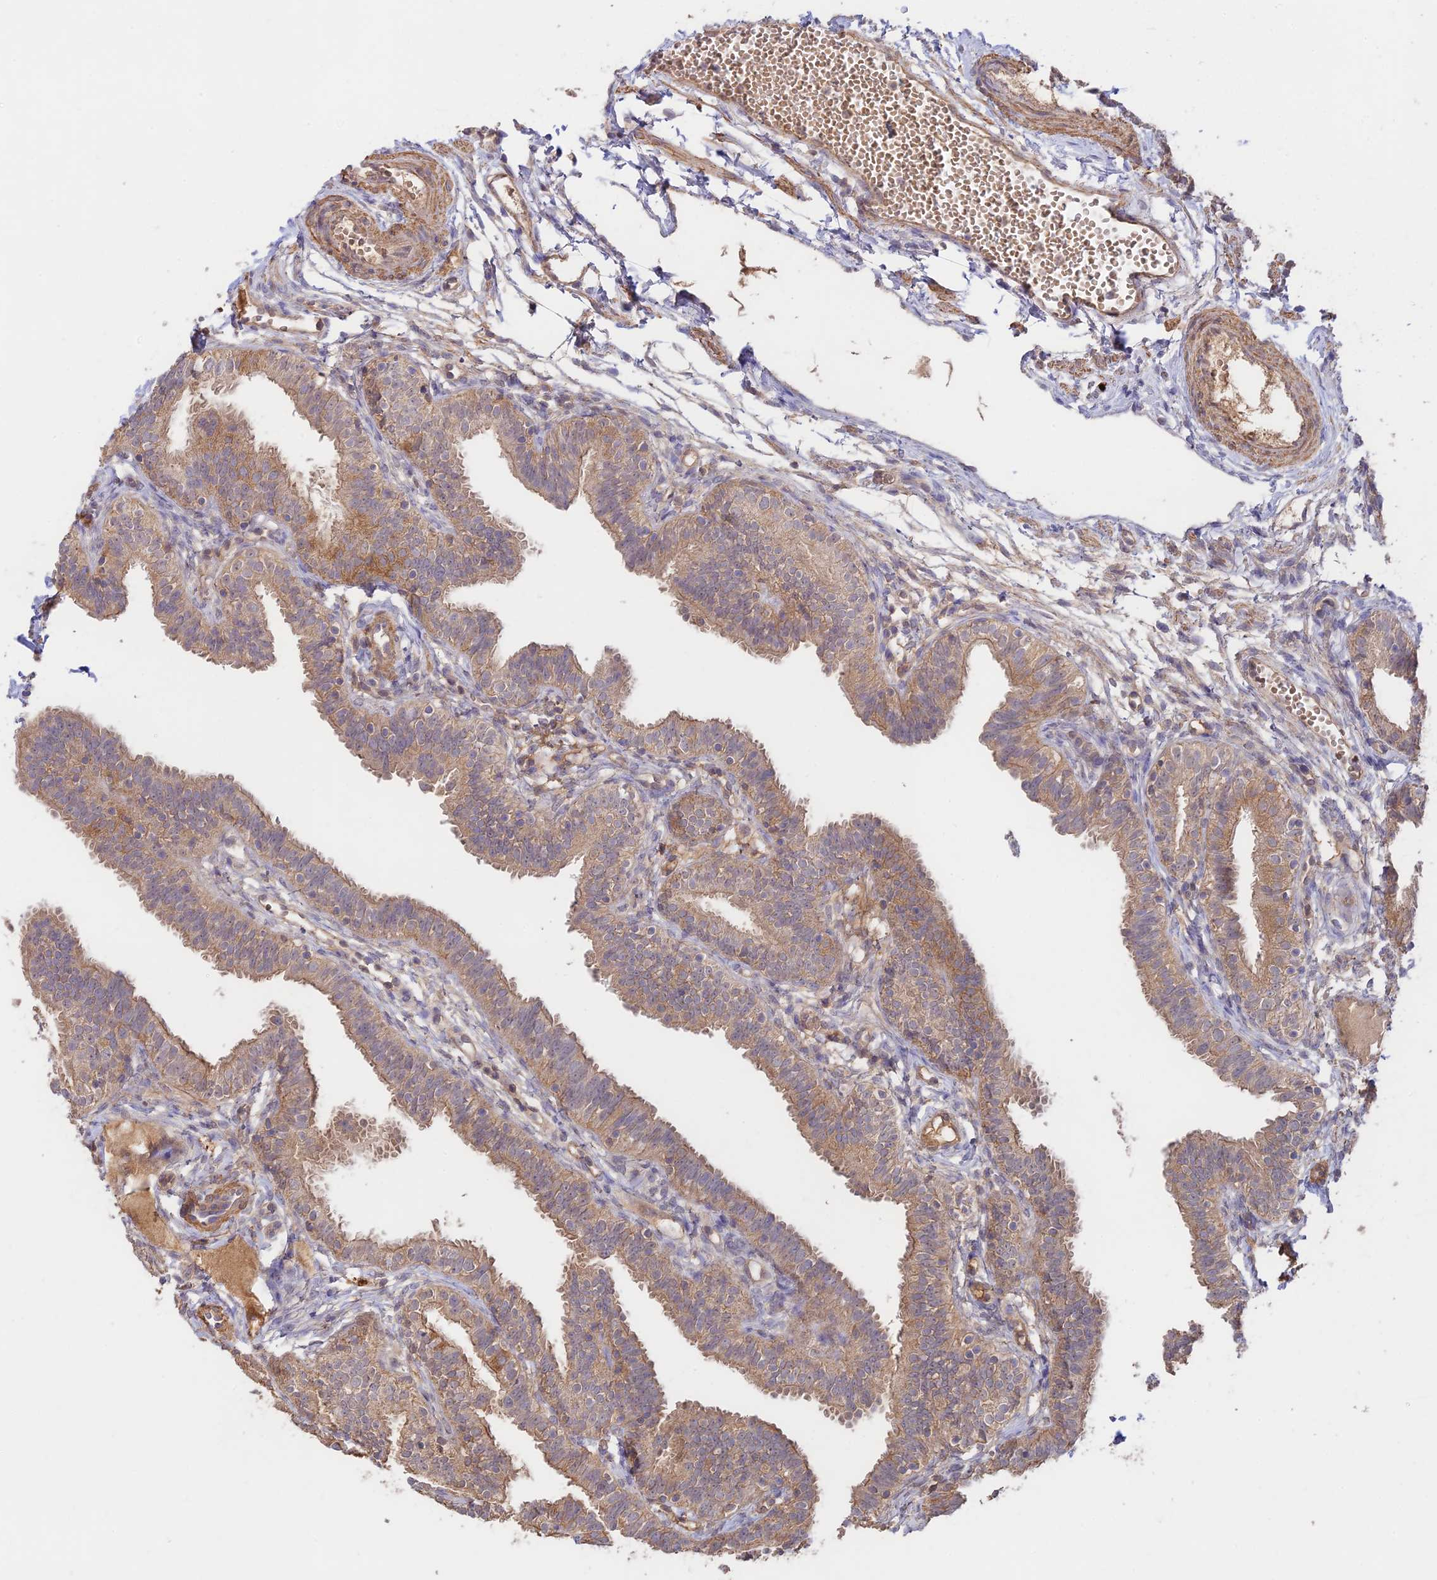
{"staining": {"intensity": "weak", "quantity": ">75%", "location": "cytoplasmic/membranous"}, "tissue": "fallopian tube", "cell_type": "Glandular cells", "image_type": "normal", "snomed": [{"axis": "morphology", "description": "Normal tissue, NOS"}, {"axis": "topography", "description": "Fallopian tube"}], "caption": "IHC photomicrograph of benign fallopian tube: fallopian tube stained using immunohistochemistry (IHC) reveals low levels of weak protein expression localized specifically in the cytoplasmic/membranous of glandular cells, appearing as a cytoplasmic/membranous brown color.", "gene": "CLCF1", "patient": {"sex": "female", "age": 35}}